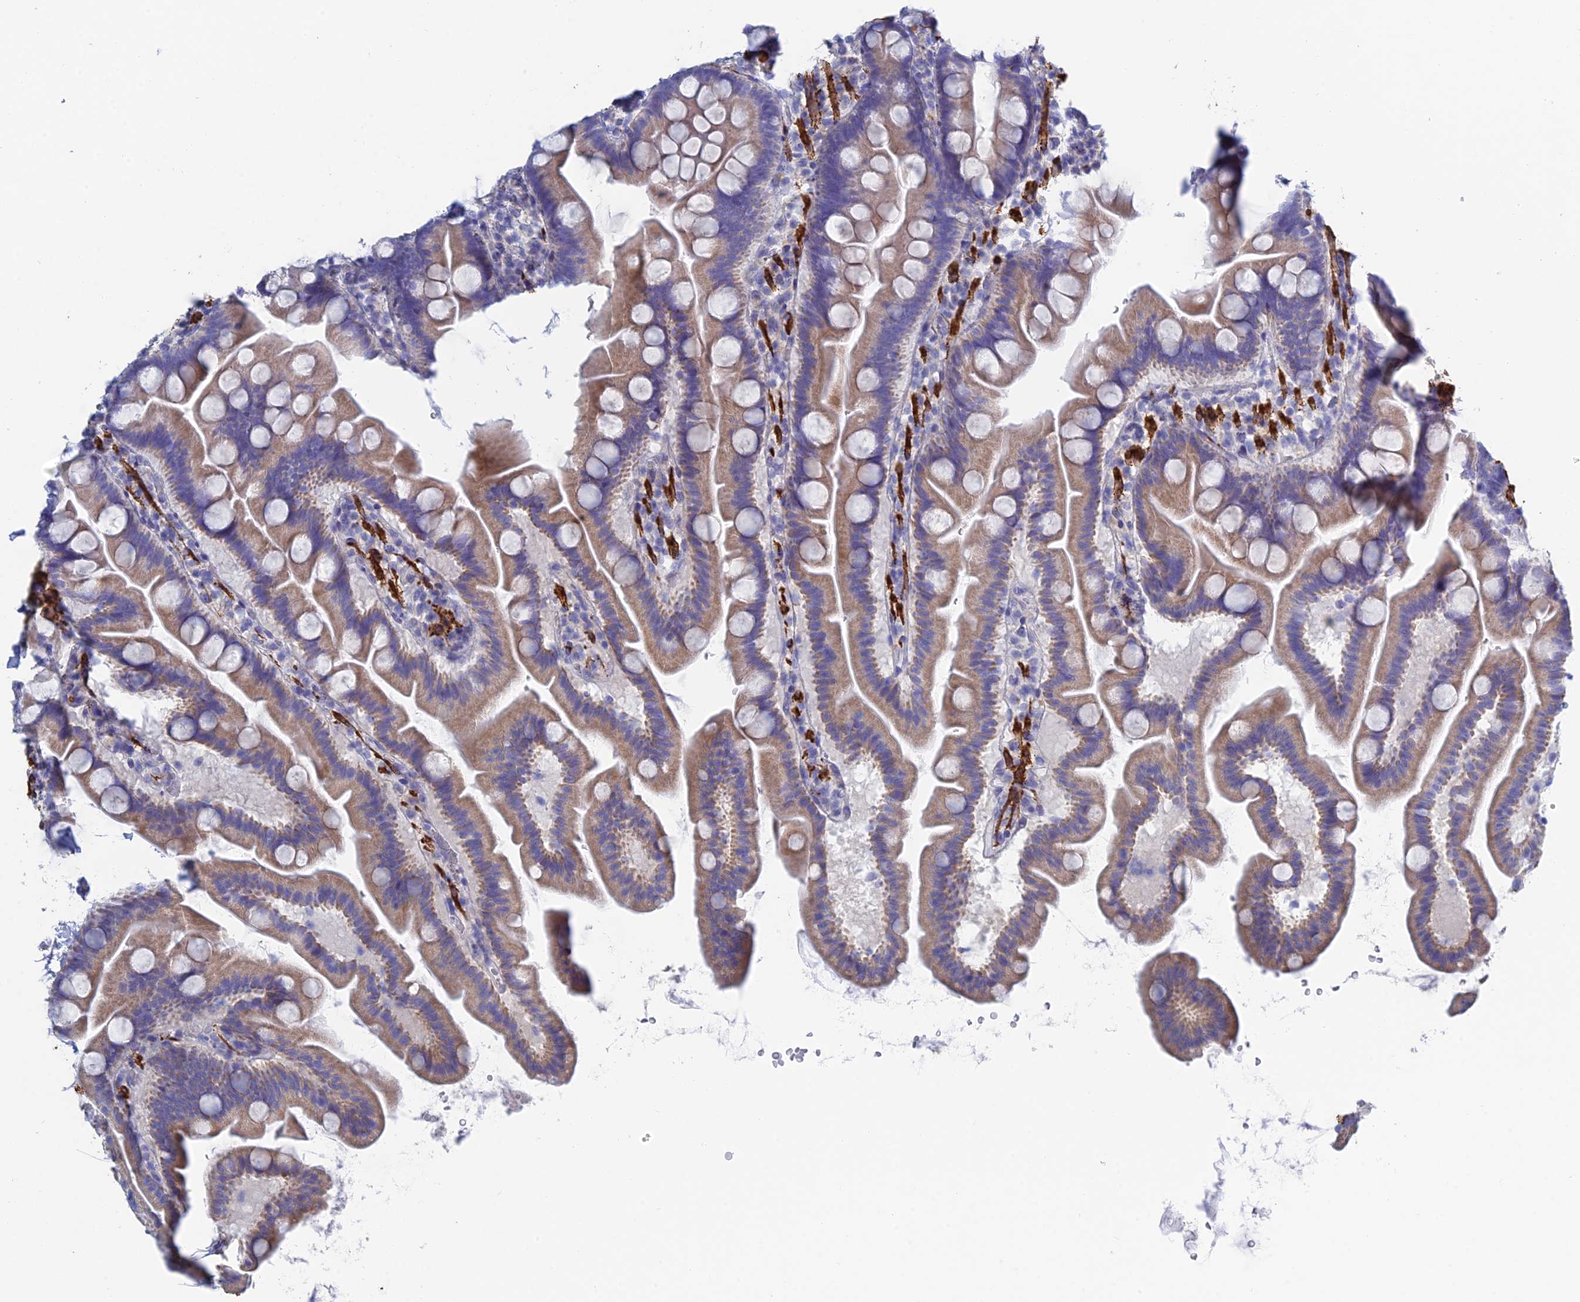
{"staining": {"intensity": "moderate", "quantity": ">75%", "location": "cytoplasmic/membranous"}, "tissue": "small intestine", "cell_type": "Glandular cells", "image_type": "normal", "snomed": [{"axis": "morphology", "description": "Normal tissue, NOS"}, {"axis": "topography", "description": "Small intestine"}], "caption": "Protein staining reveals moderate cytoplasmic/membranous staining in about >75% of glandular cells in normal small intestine.", "gene": "PCDHA8", "patient": {"sex": "female", "age": 68}}